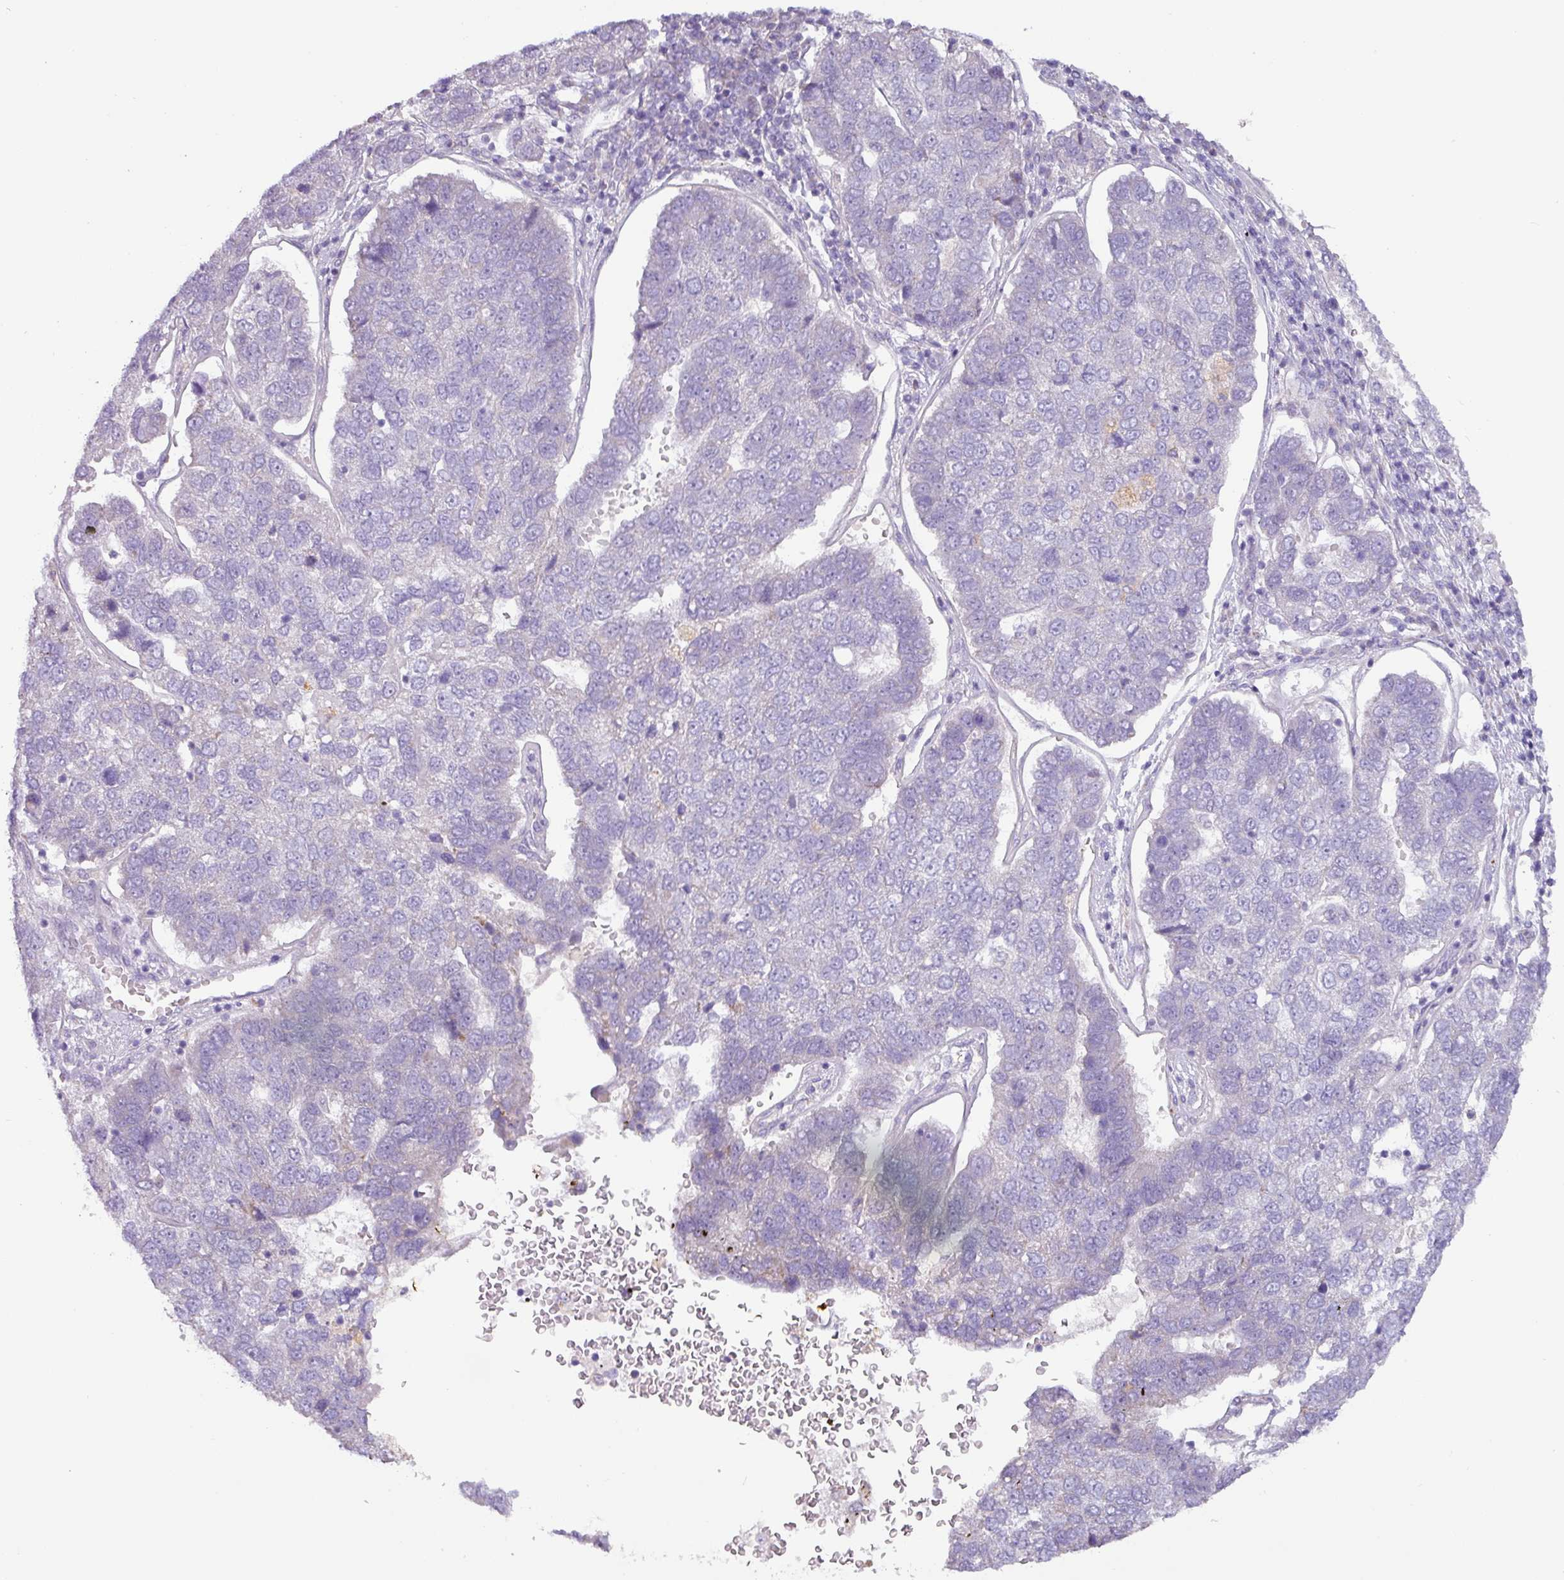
{"staining": {"intensity": "negative", "quantity": "none", "location": "none"}, "tissue": "pancreatic cancer", "cell_type": "Tumor cells", "image_type": "cancer", "snomed": [{"axis": "morphology", "description": "Adenocarcinoma, NOS"}, {"axis": "topography", "description": "Pancreas"}], "caption": "This histopathology image is of pancreatic adenocarcinoma stained with immunohistochemistry to label a protein in brown with the nuclei are counter-stained blue. There is no expression in tumor cells.", "gene": "RGS16", "patient": {"sex": "female", "age": 61}}